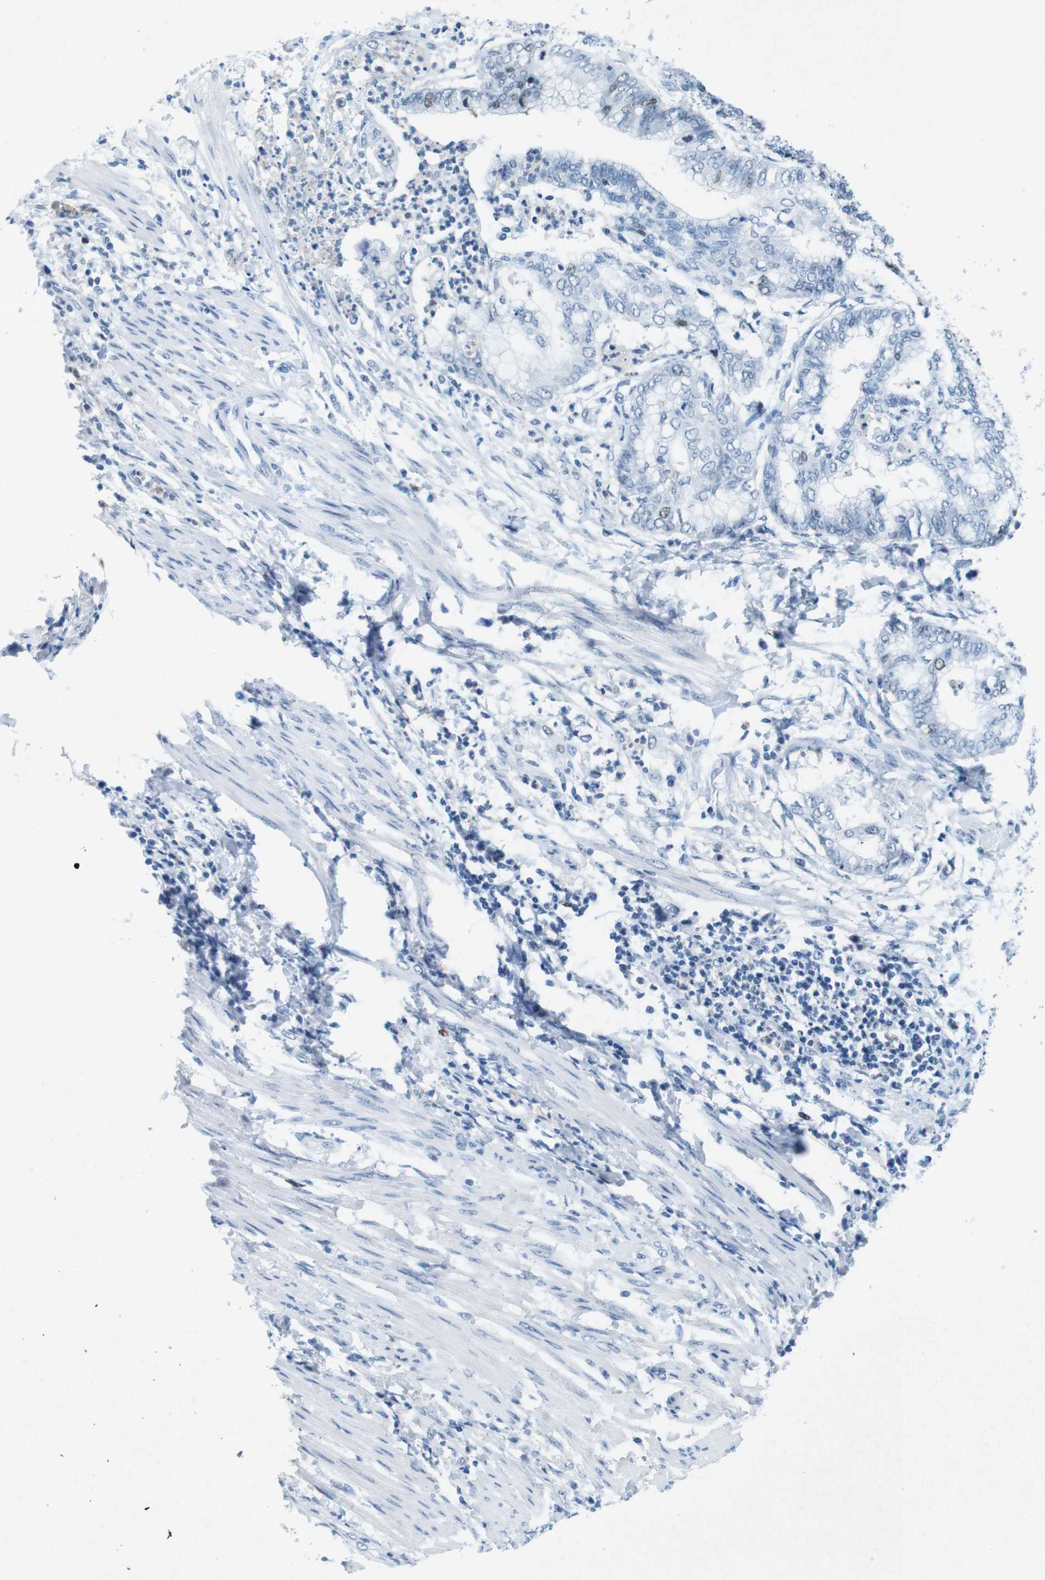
{"staining": {"intensity": "negative", "quantity": "none", "location": "none"}, "tissue": "endometrial cancer", "cell_type": "Tumor cells", "image_type": "cancer", "snomed": [{"axis": "morphology", "description": "Necrosis, NOS"}, {"axis": "morphology", "description": "Adenocarcinoma, NOS"}, {"axis": "topography", "description": "Endometrium"}], "caption": "This photomicrograph is of endometrial cancer (adenocarcinoma) stained with IHC to label a protein in brown with the nuclei are counter-stained blue. There is no positivity in tumor cells. (Brightfield microscopy of DAB IHC at high magnification).", "gene": "CTAG1B", "patient": {"sex": "female", "age": 79}}